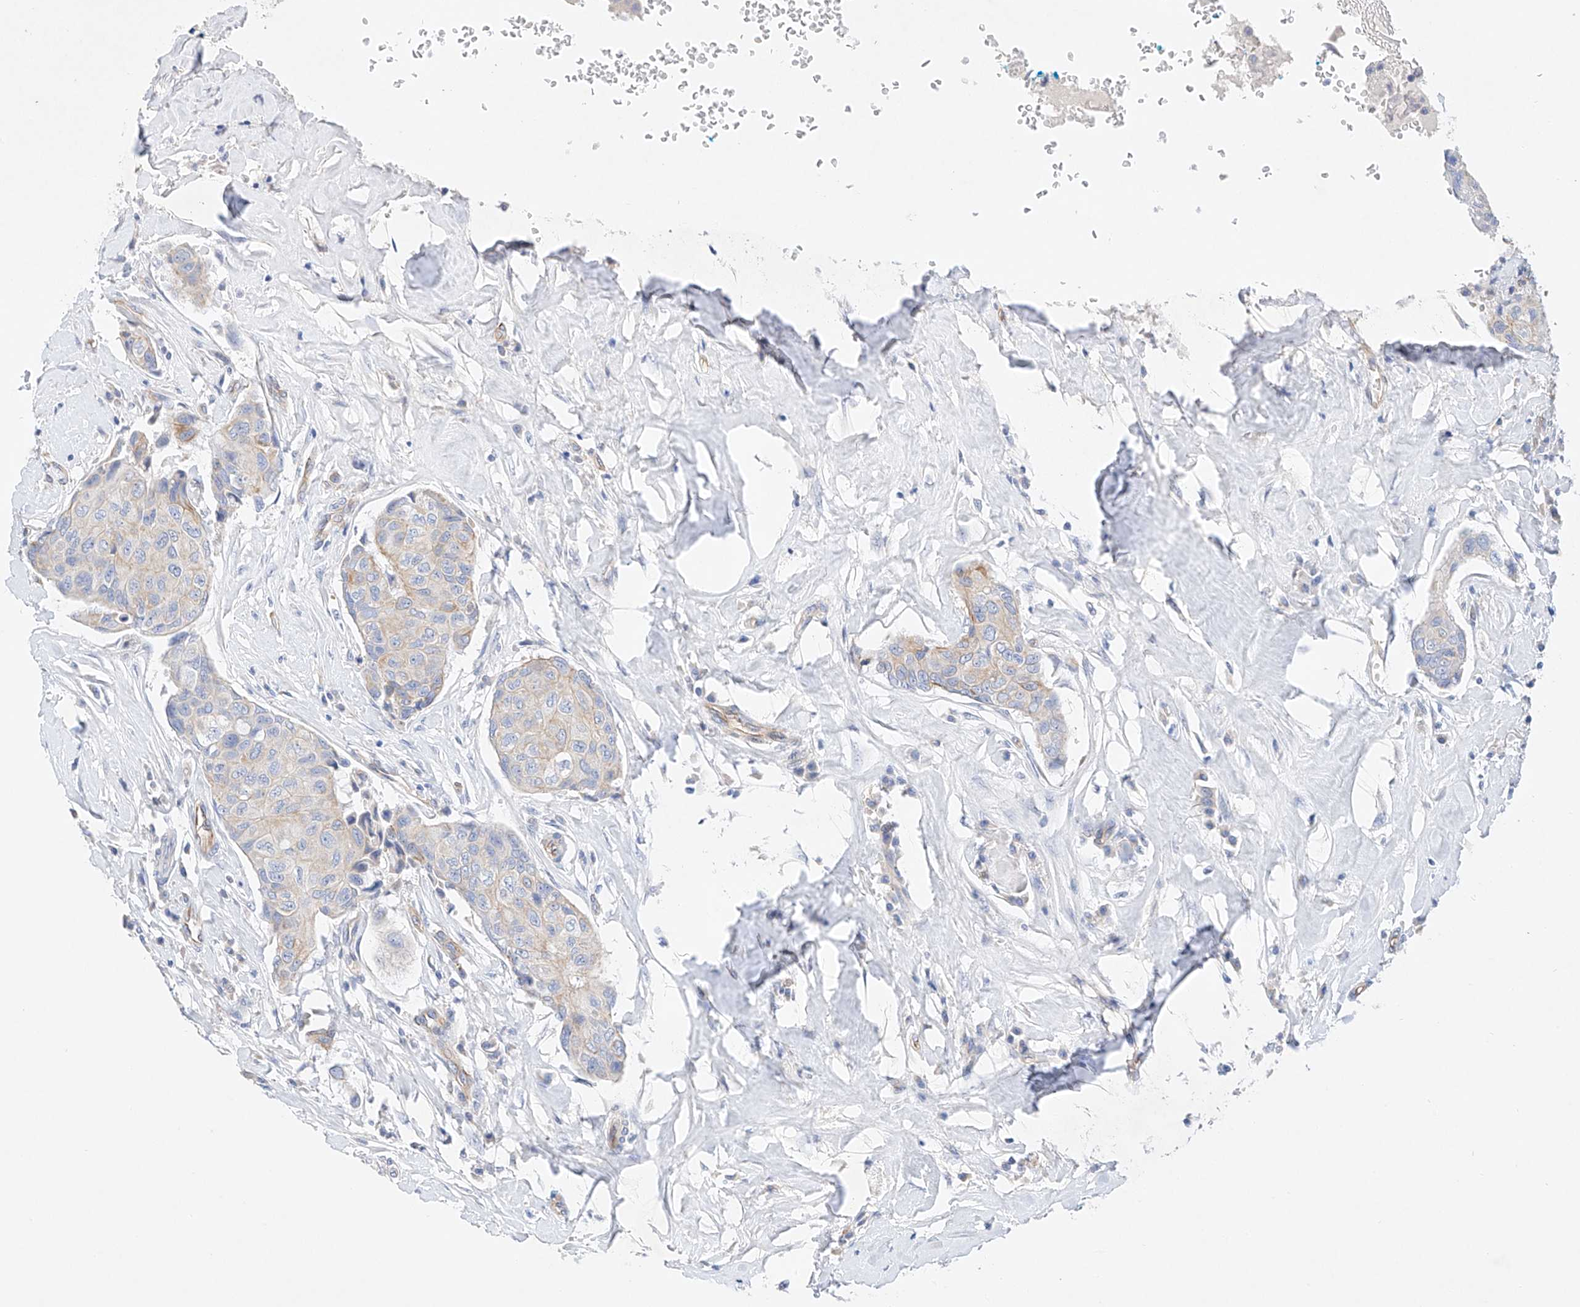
{"staining": {"intensity": "weak", "quantity": "<25%", "location": "cytoplasmic/membranous"}, "tissue": "breast cancer", "cell_type": "Tumor cells", "image_type": "cancer", "snomed": [{"axis": "morphology", "description": "Duct carcinoma"}, {"axis": "topography", "description": "Breast"}], "caption": "This is an immunohistochemistry image of human breast cancer (intraductal carcinoma). There is no positivity in tumor cells.", "gene": "SBSPON", "patient": {"sex": "female", "age": 80}}